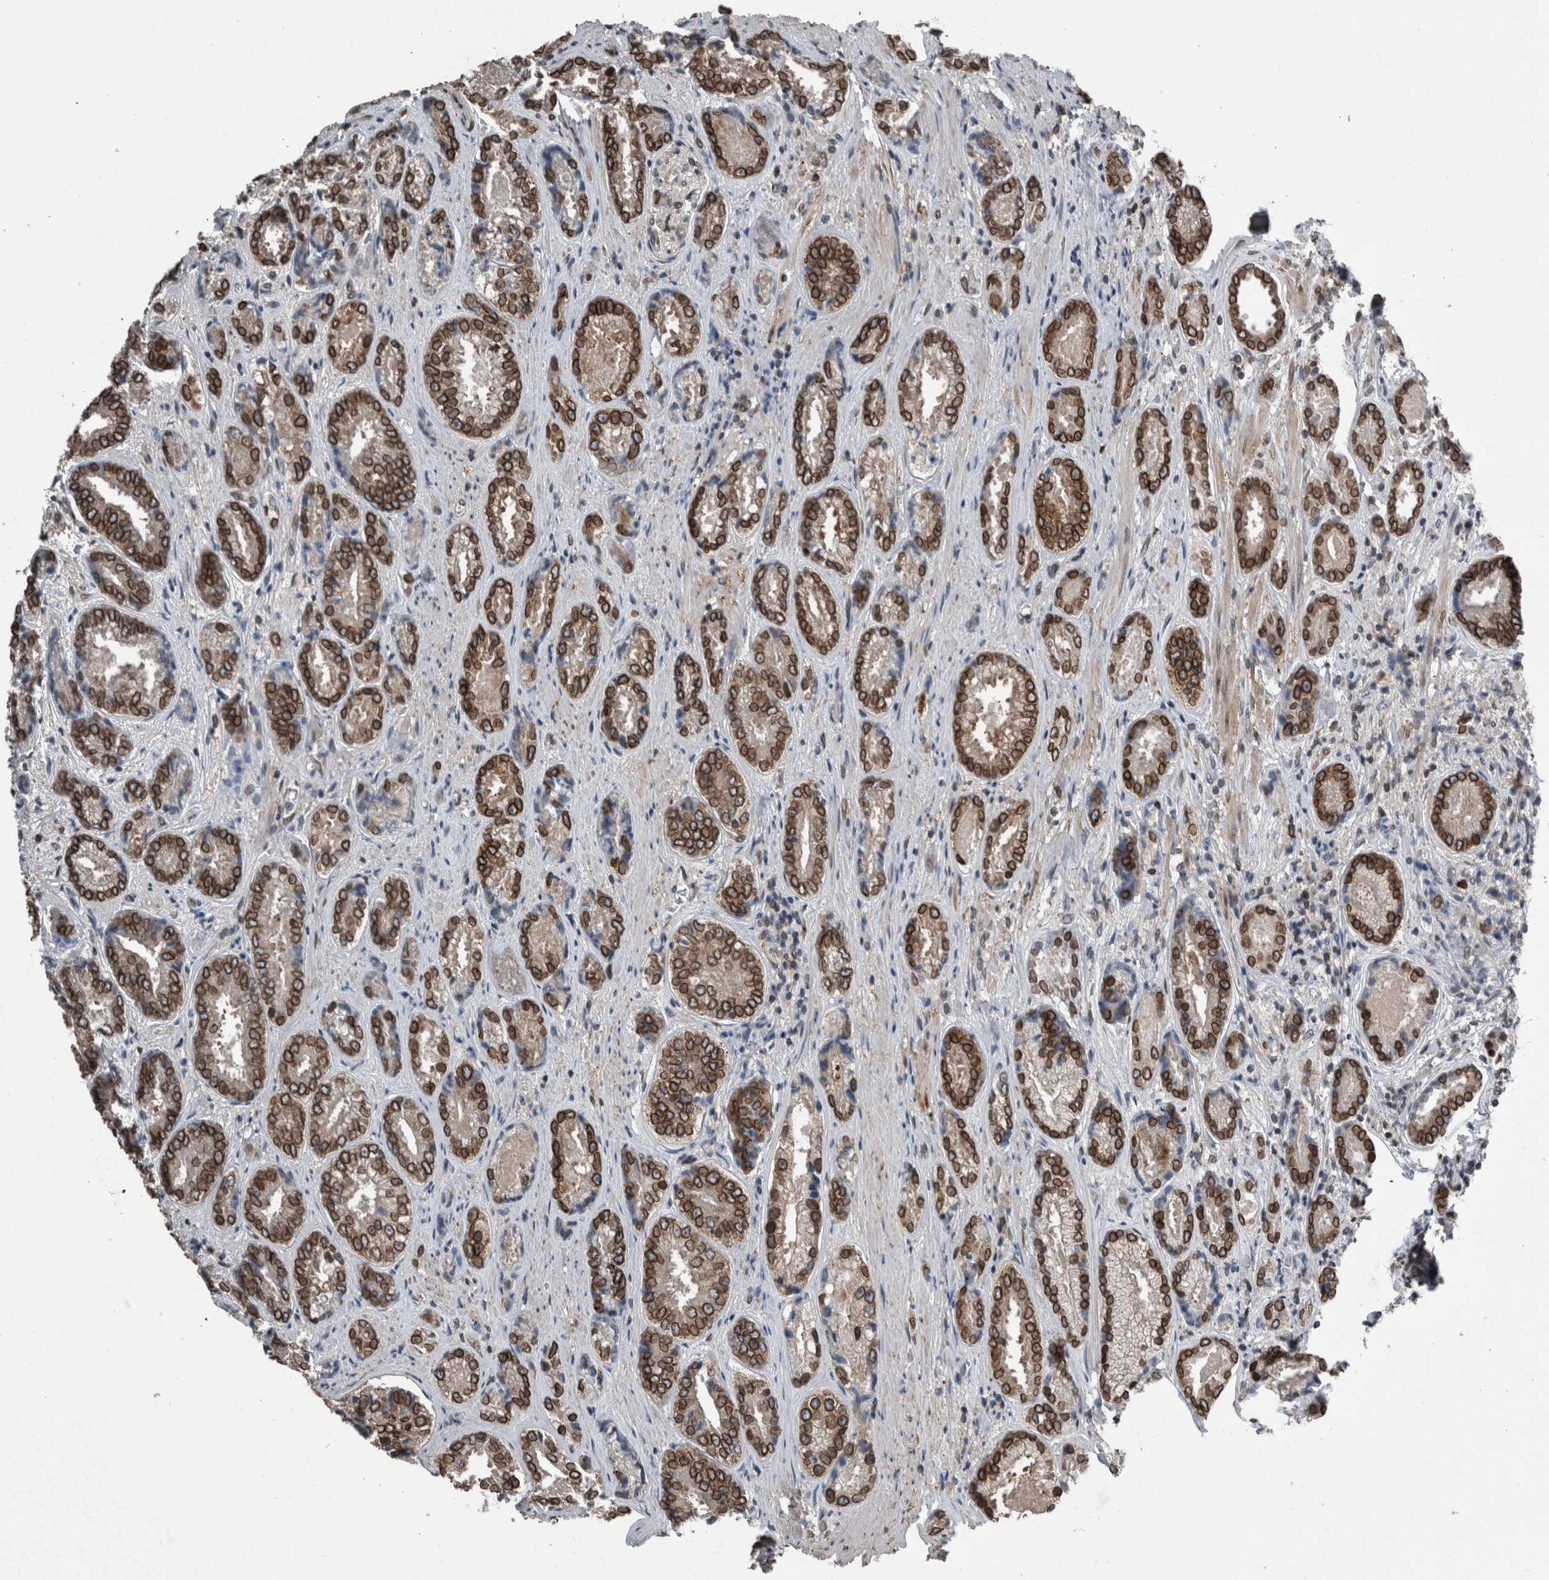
{"staining": {"intensity": "strong", "quantity": ">75%", "location": "cytoplasmic/membranous,nuclear"}, "tissue": "prostate cancer", "cell_type": "Tumor cells", "image_type": "cancer", "snomed": [{"axis": "morphology", "description": "Adenocarcinoma, High grade"}, {"axis": "topography", "description": "Prostate"}], "caption": "IHC (DAB (3,3'-diaminobenzidine)) staining of human prostate adenocarcinoma (high-grade) demonstrates strong cytoplasmic/membranous and nuclear protein staining in approximately >75% of tumor cells.", "gene": "RANBP2", "patient": {"sex": "male", "age": 61}}